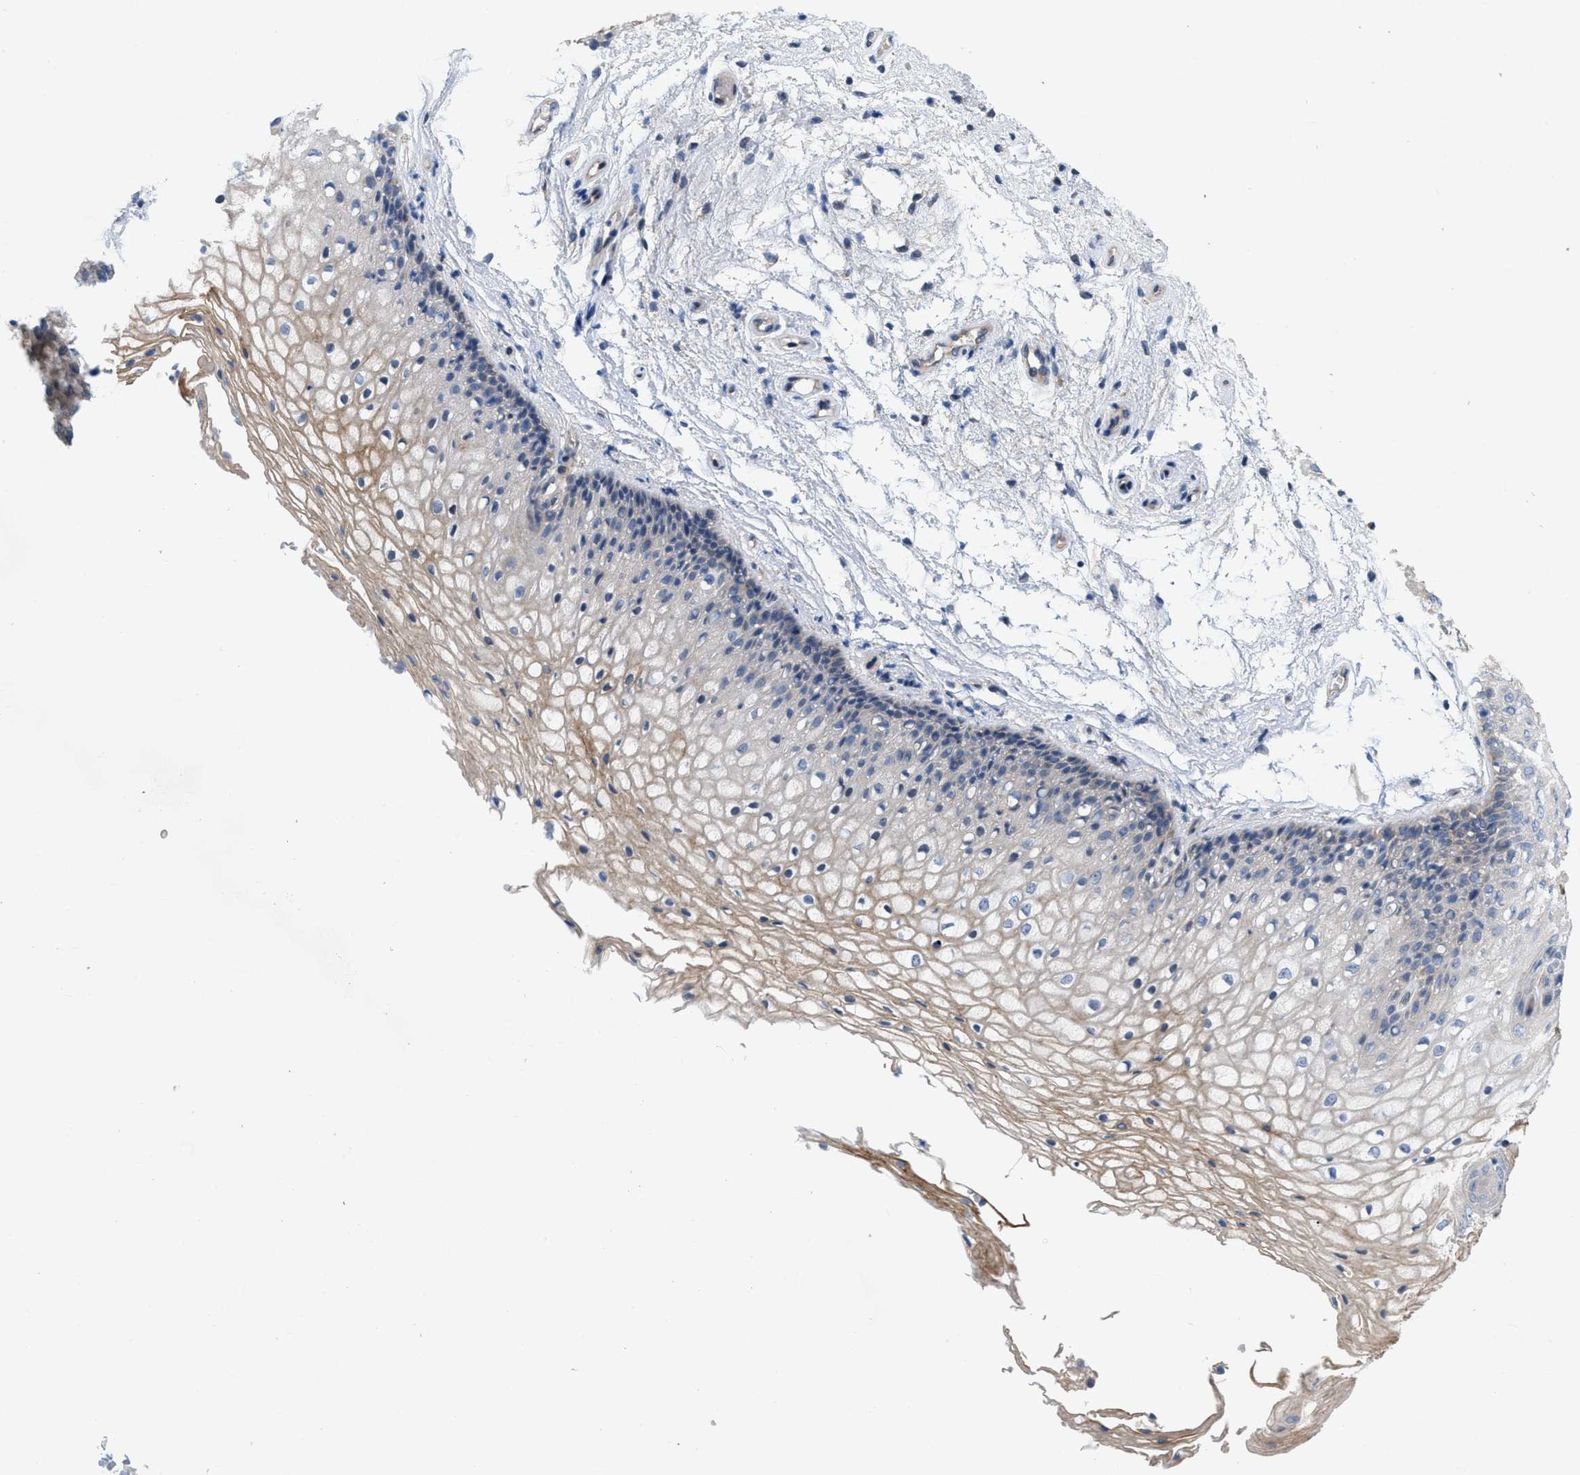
{"staining": {"intensity": "weak", "quantity": "<25%", "location": "cytoplasmic/membranous"}, "tissue": "vagina", "cell_type": "Squamous epithelial cells", "image_type": "normal", "snomed": [{"axis": "morphology", "description": "Normal tissue, NOS"}, {"axis": "topography", "description": "Vagina"}], "caption": "High power microscopy image of an immunohistochemistry photomicrograph of unremarkable vagina, revealing no significant staining in squamous epithelial cells.", "gene": "NDEL1", "patient": {"sex": "female", "age": 34}}